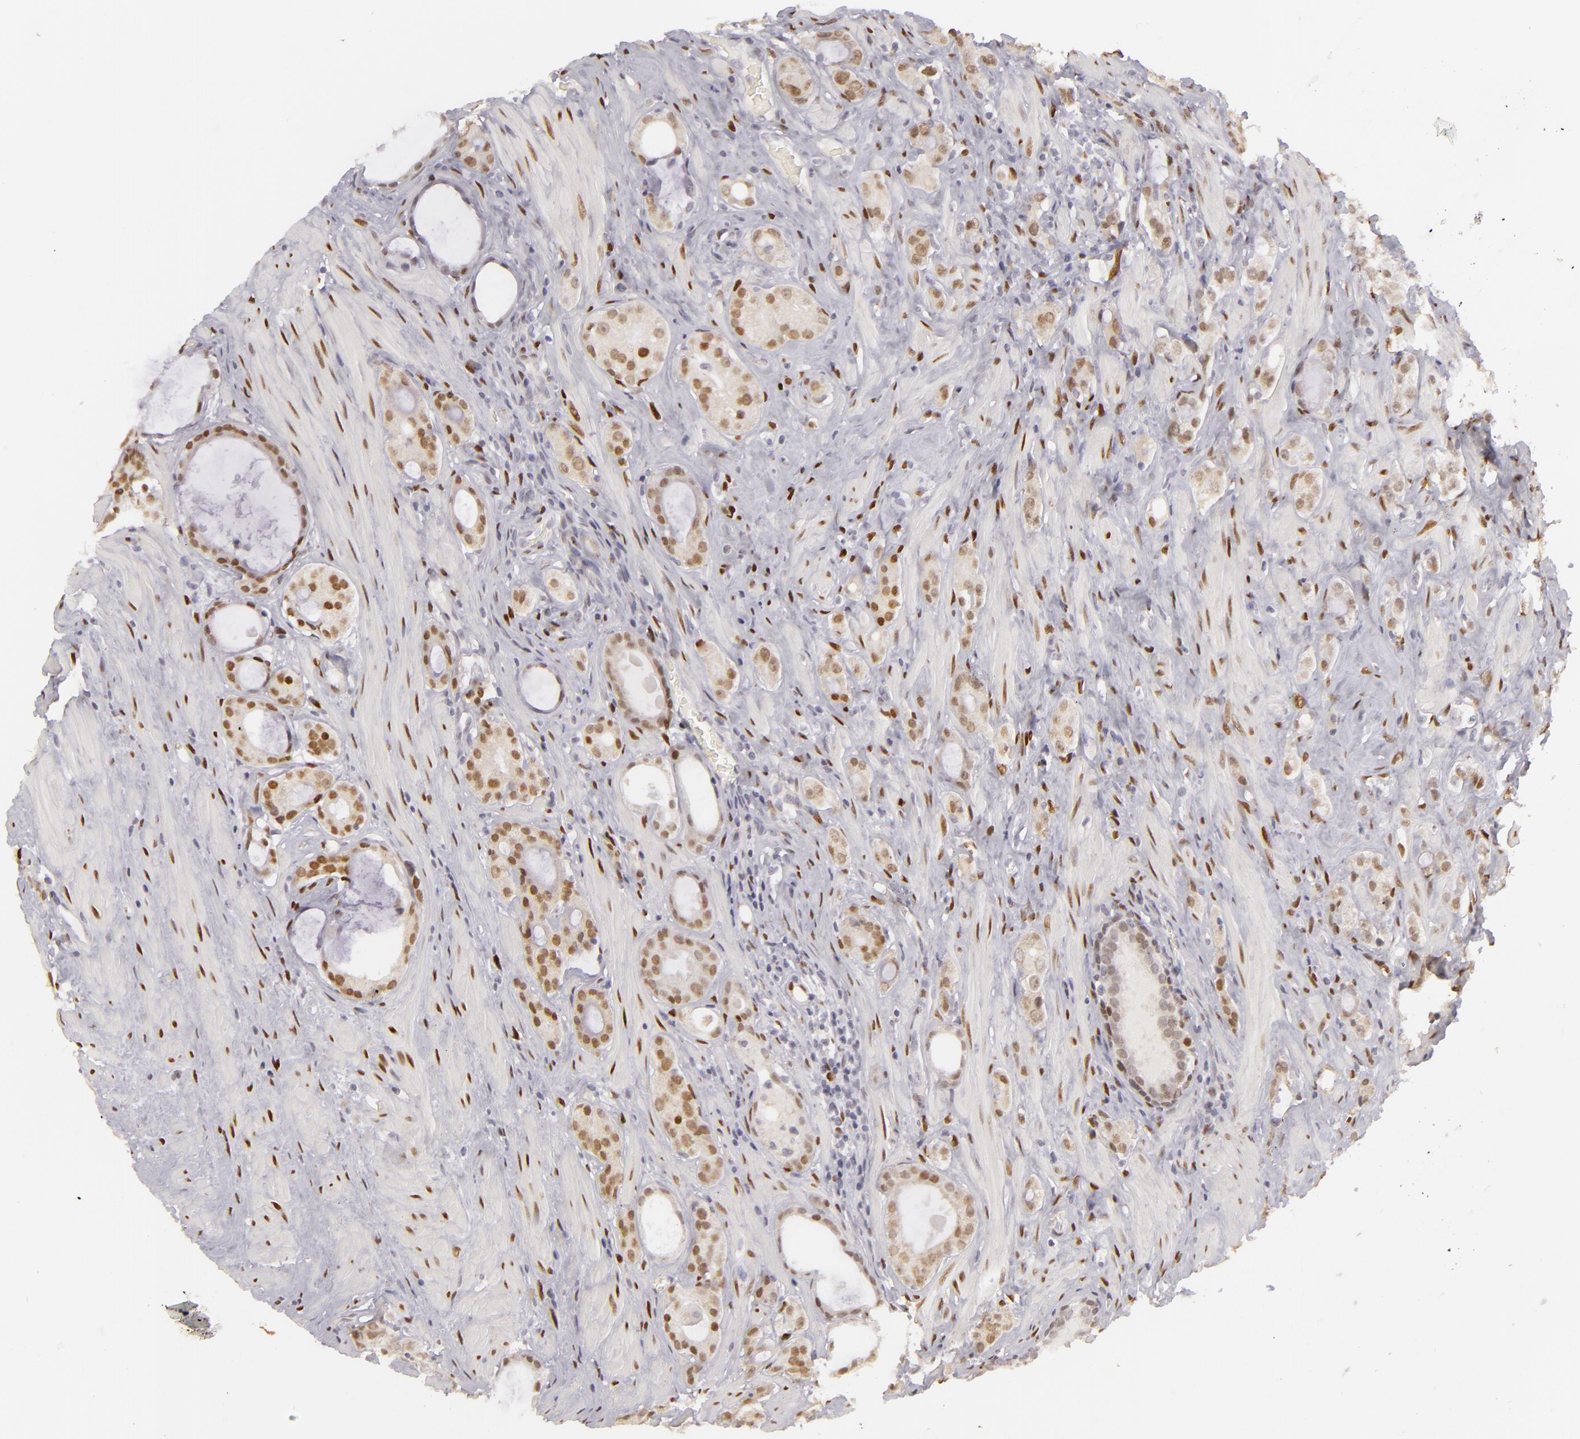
{"staining": {"intensity": "moderate", "quantity": "25%-75%", "location": "nuclear"}, "tissue": "prostate cancer", "cell_type": "Tumor cells", "image_type": "cancer", "snomed": [{"axis": "morphology", "description": "Adenocarcinoma, Medium grade"}, {"axis": "topography", "description": "Prostate"}], "caption": "Immunohistochemical staining of human prostate adenocarcinoma (medium-grade) demonstrates moderate nuclear protein staining in approximately 25%-75% of tumor cells. (IHC, brightfield microscopy, high magnification).", "gene": "SIX1", "patient": {"sex": "male", "age": 73}}